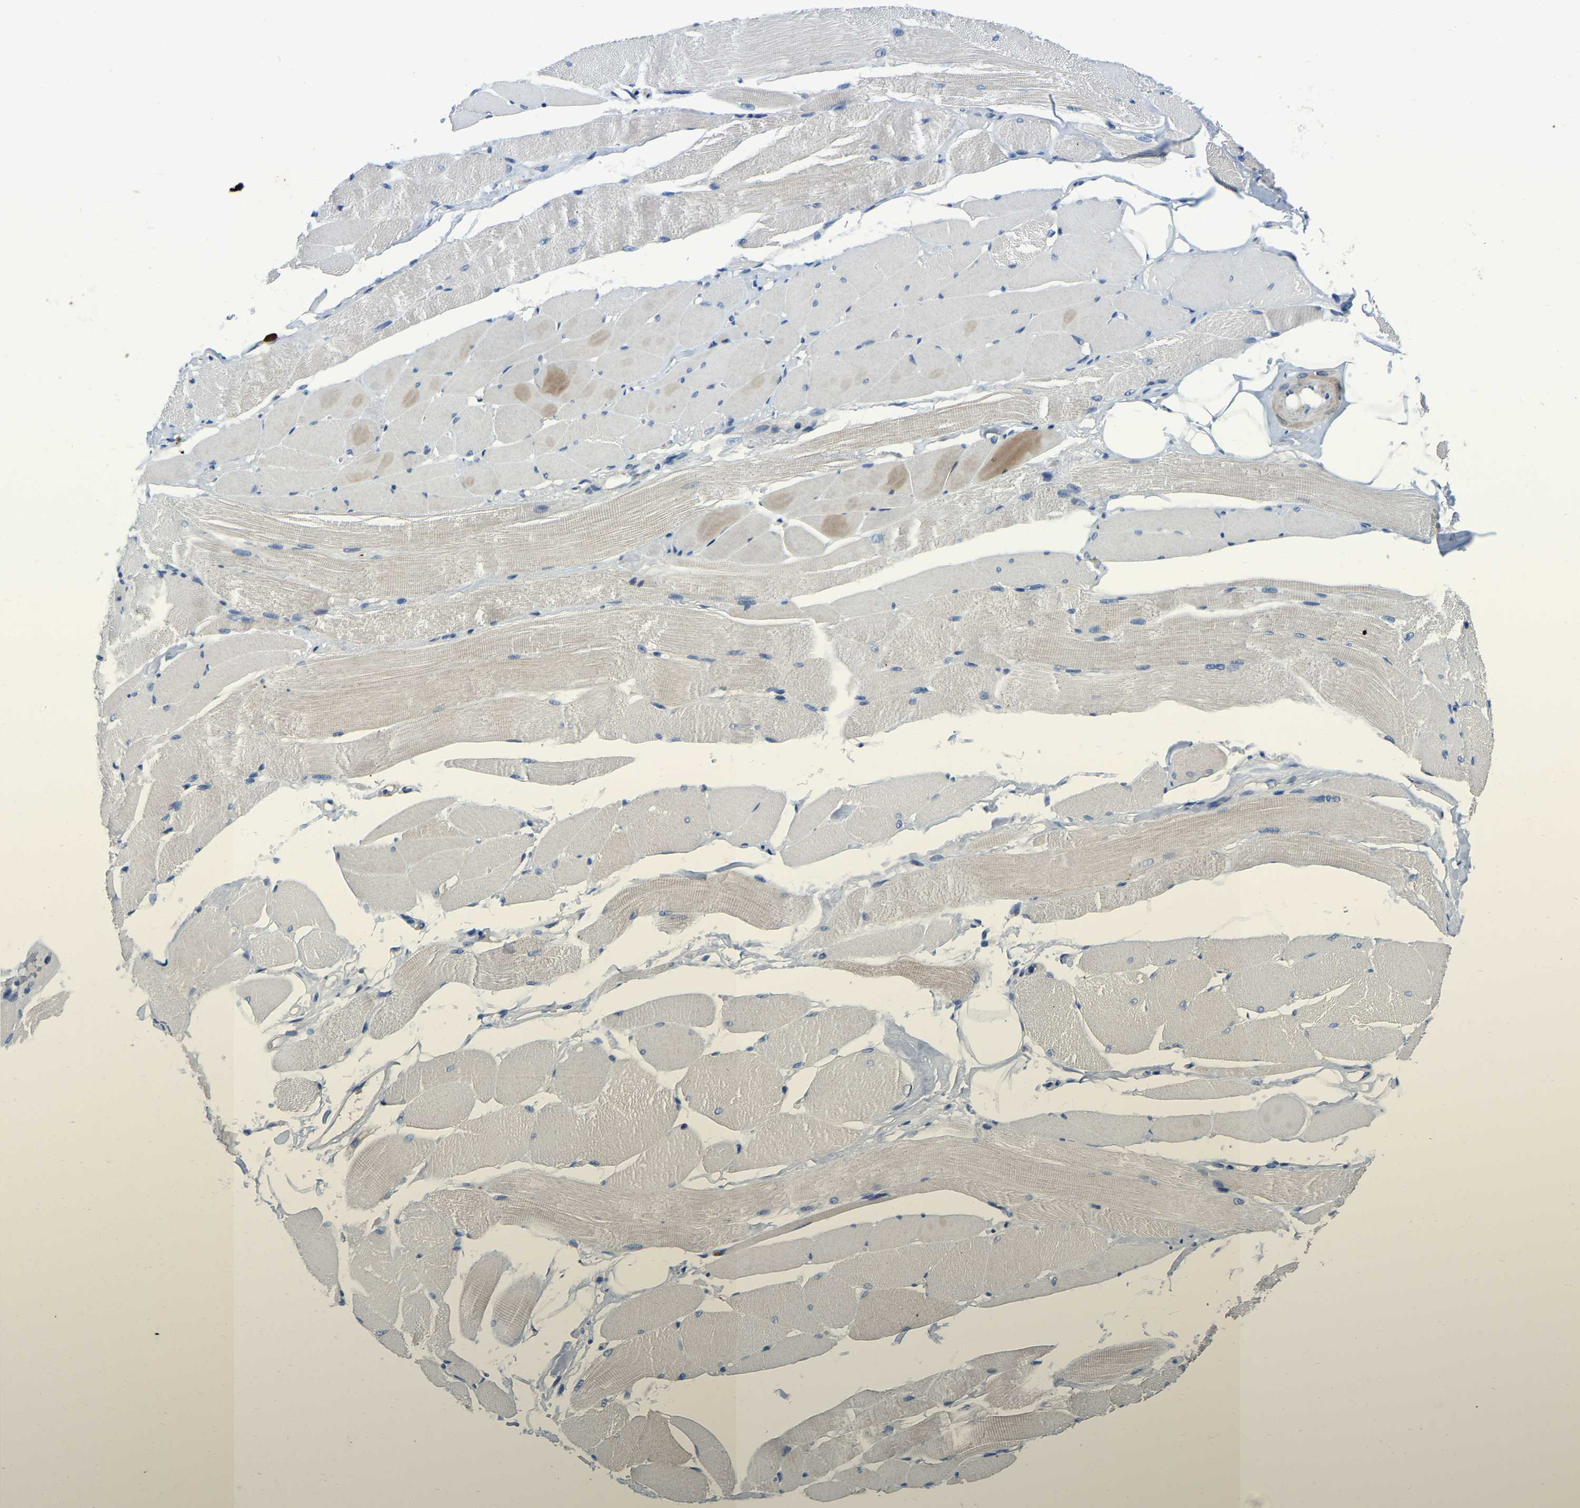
{"staining": {"intensity": "weak", "quantity": "<25%", "location": "cytoplasmic/membranous"}, "tissue": "skeletal muscle", "cell_type": "Myocytes", "image_type": "normal", "snomed": [{"axis": "morphology", "description": "Normal tissue, NOS"}, {"axis": "topography", "description": "Skeletal muscle"}, {"axis": "topography", "description": "Peripheral nerve tissue"}], "caption": "An immunohistochemistry micrograph of benign skeletal muscle is shown. There is no staining in myocytes of skeletal muscle. (DAB (3,3'-diaminobenzidine) IHC visualized using brightfield microscopy, high magnification).", "gene": "RAB27B", "patient": {"sex": "female", "age": 84}}